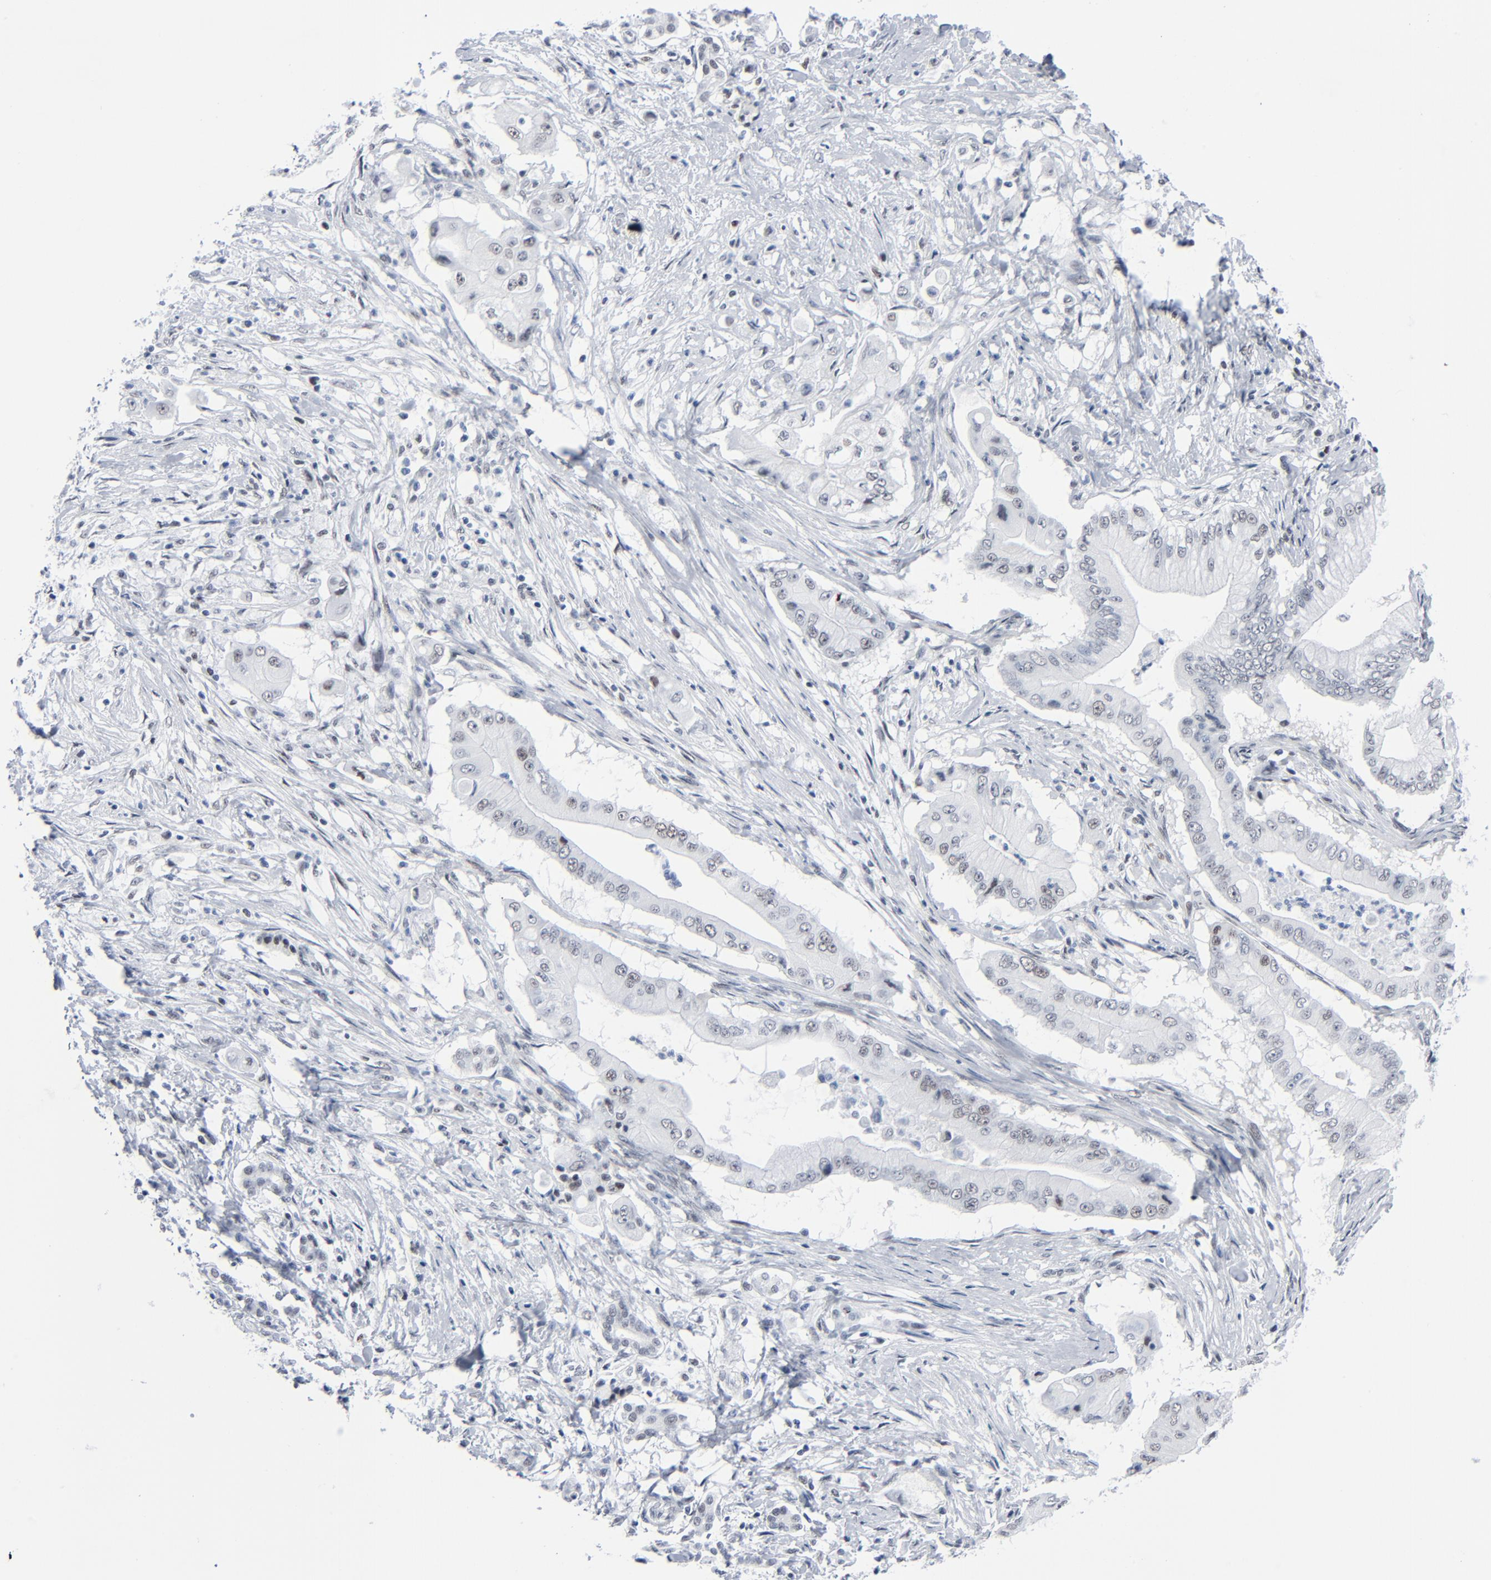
{"staining": {"intensity": "weak", "quantity": "<25%", "location": "nuclear"}, "tissue": "pancreatic cancer", "cell_type": "Tumor cells", "image_type": "cancer", "snomed": [{"axis": "morphology", "description": "Adenocarcinoma, NOS"}, {"axis": "topography", "description": "Pancreas"}], "caption": "Human pancreatic adenocarcinoma stained for a protein using immunohistochemistry (IHC) reveals no staining in tumor cells.", "gene": "SIRT1", "patient": {"sex": "male", "age": 62}}